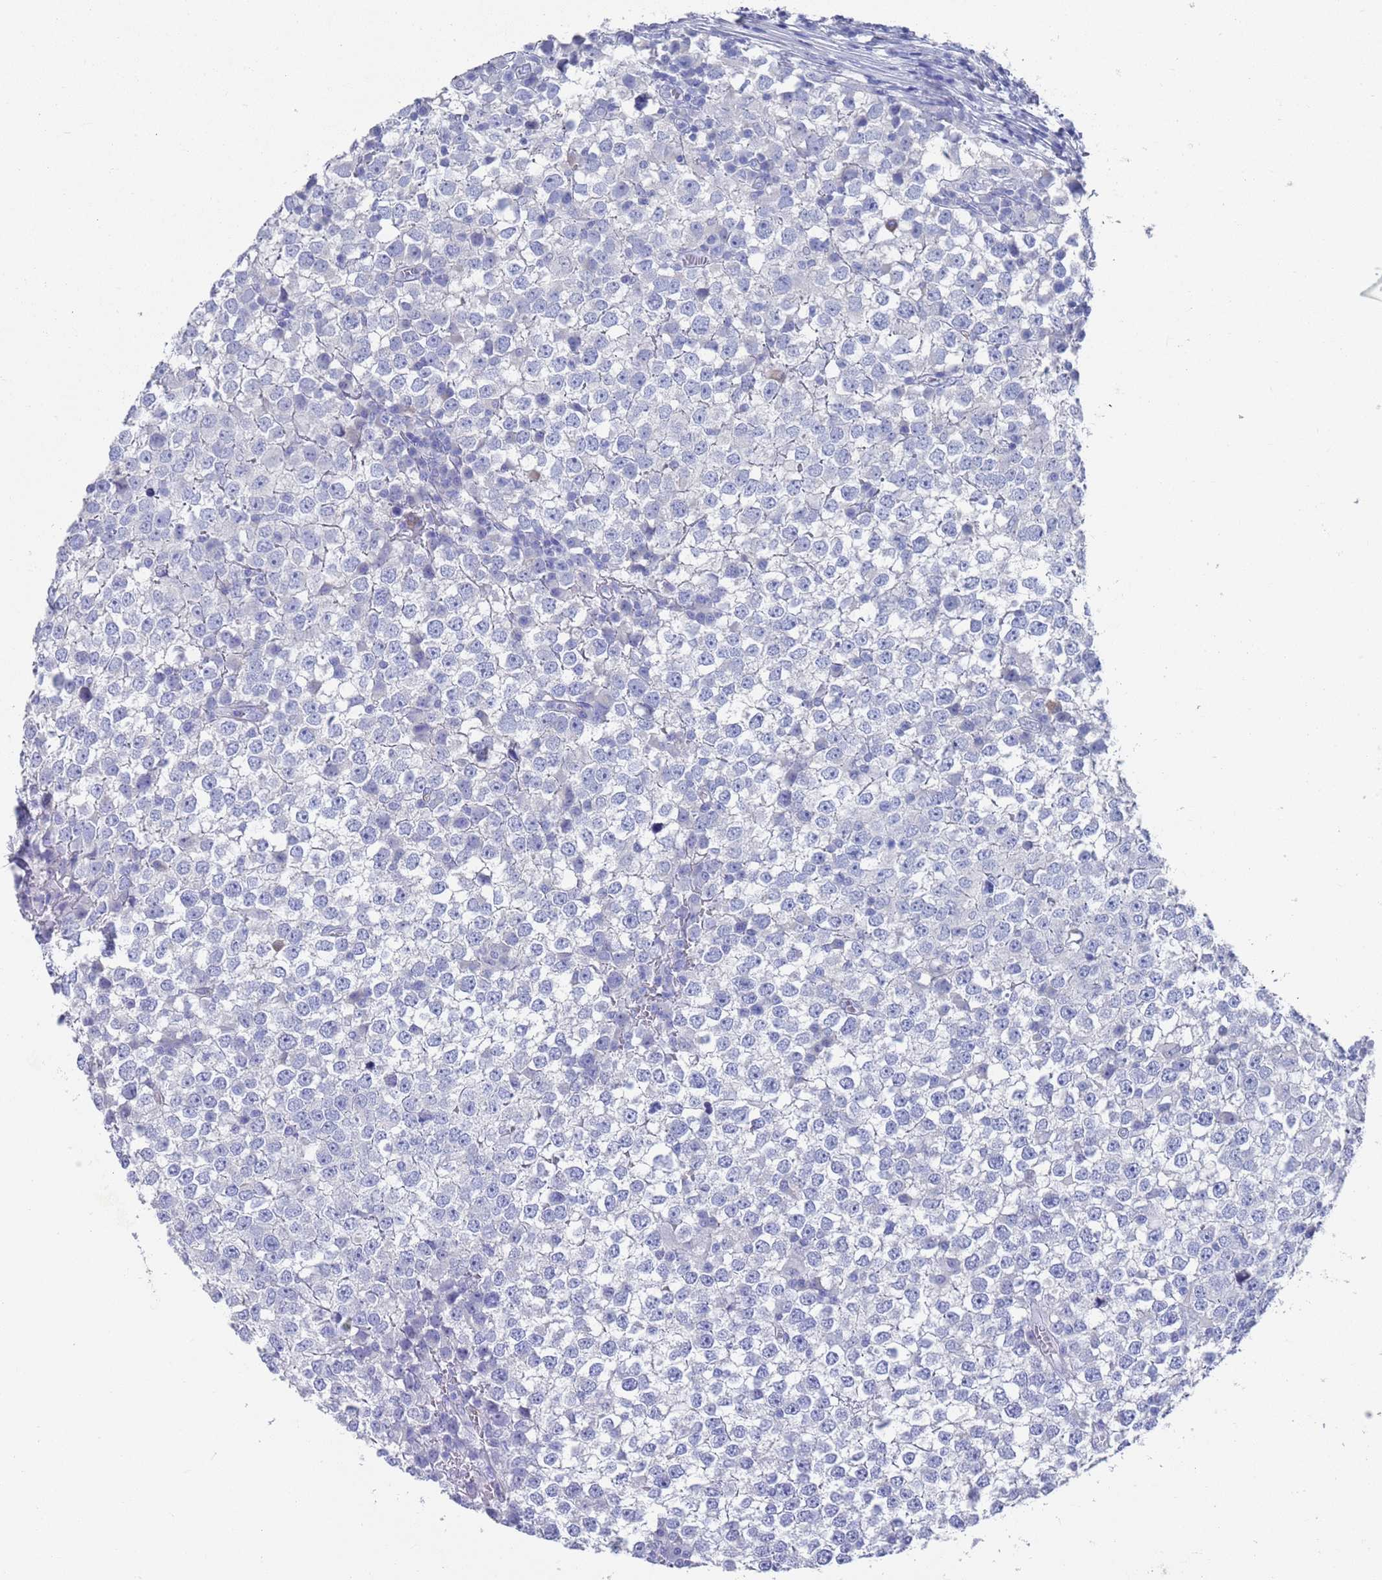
{"staining": {"intensity": "negative", "quantity": "none", "location": "none"}, "tissue": "testis cancer", "cell_type": "Tumor cells", "image_type": "cancer", "snomed": [{"axis": "morphology", "description": "Seminoma, NOS"}, {"axis": "topography", "description": "Testis"}], "caption": "There is no significant expression in tumor cells of testis cancer.", "gene": "MTMR2", "patient": {"sex": "male", "age": 65}}